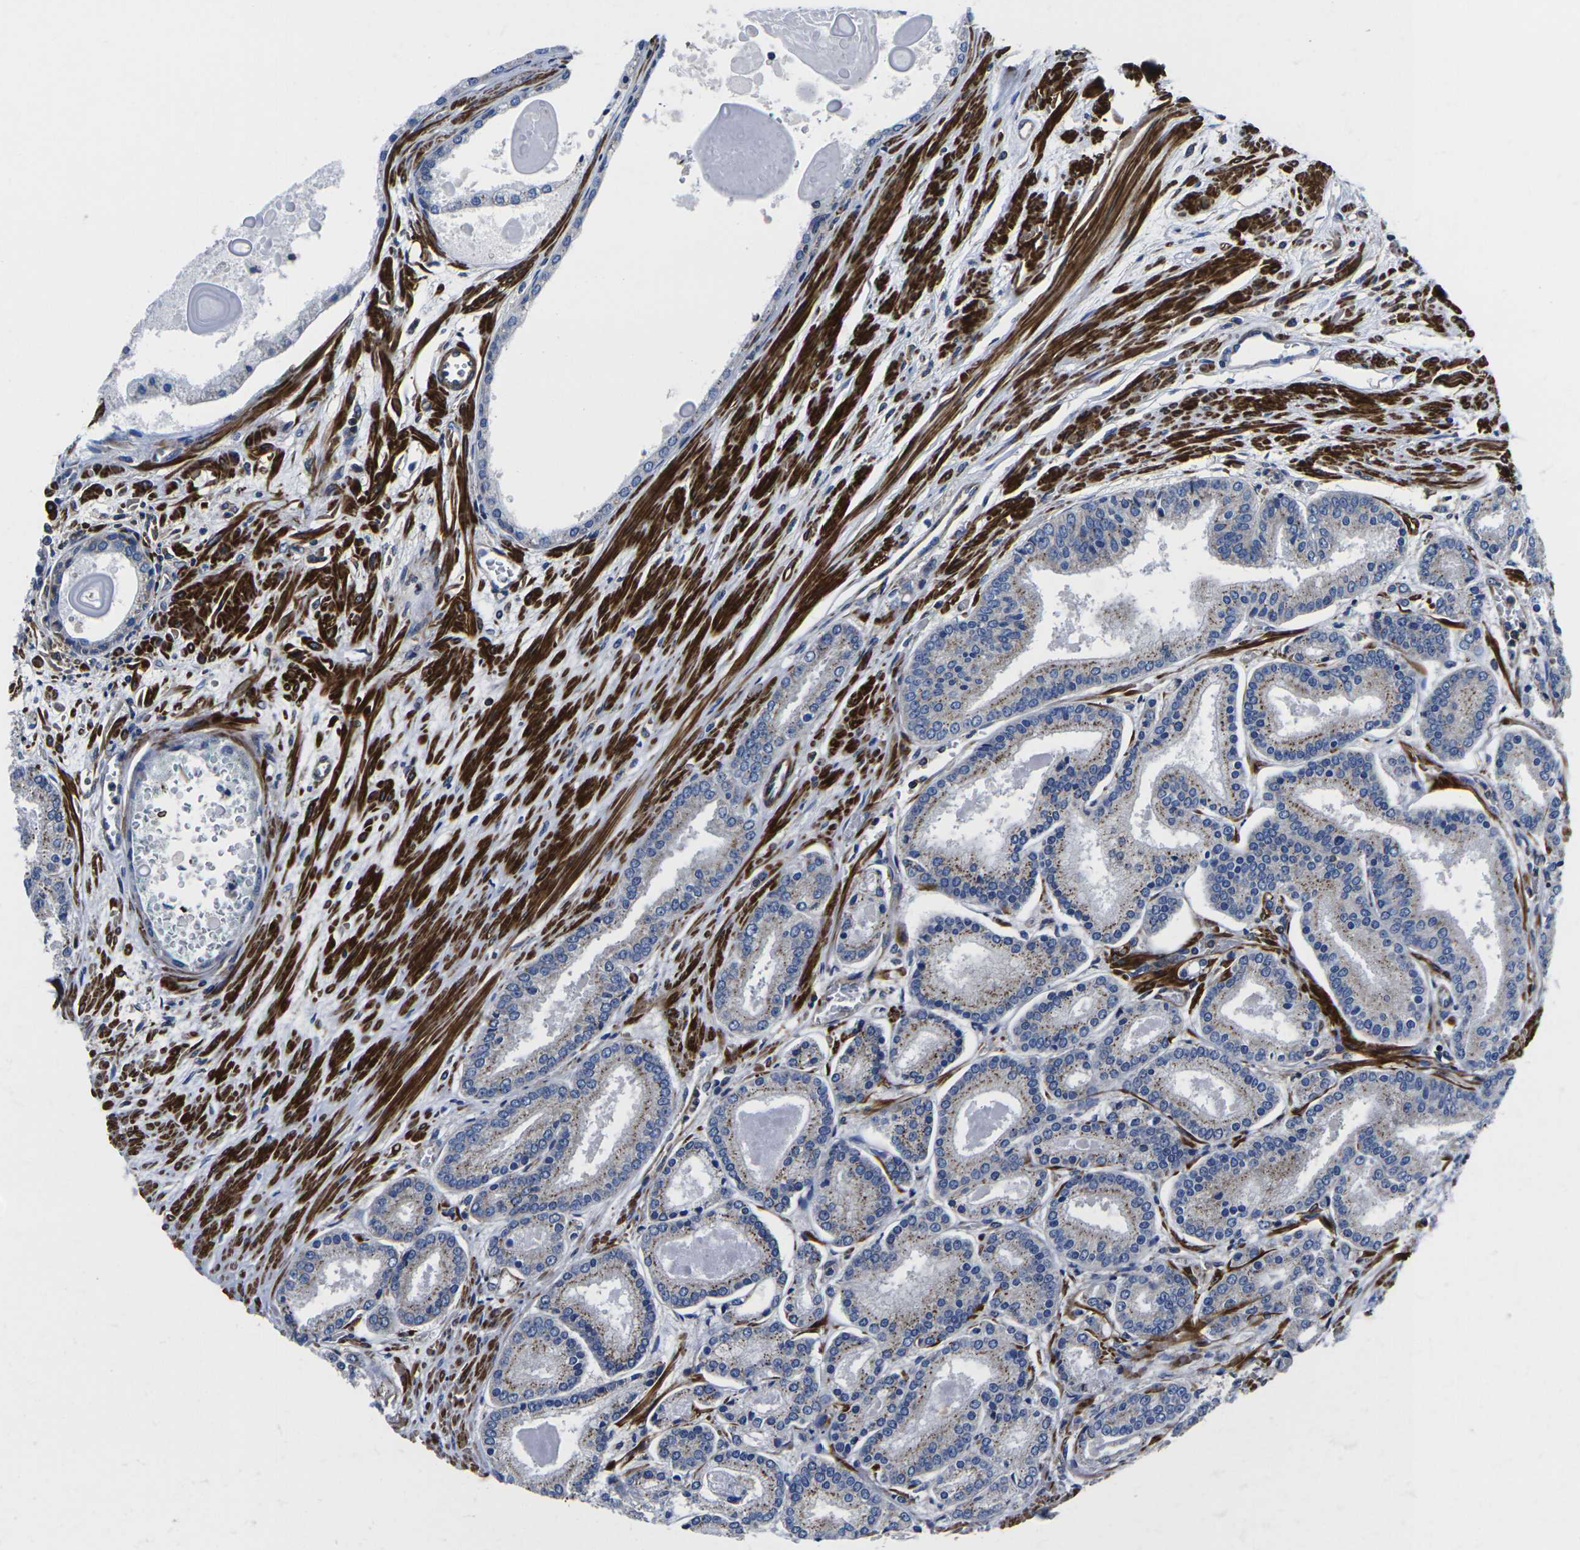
{"staining": {"intensity": "moderate", "quantity": ">75%", "location": "cytoplasmic/membranous"}, "tissue": "prostate cancer", "cell_type": "Tumor cells", "image_type": "cancer", "snomed": [{"axis": "morphology", "description": "Adenocarcinoma, Low grade"}, {"axis": "topography", "description": "Prostate"}], "caption": "This photomicrograph demonstrates prostate cancer (adenocarcinoma (low-grade)) stained with IHC to label a protein in brown. The cytoplasmic/membranous of tumor cells show moderate positivity for the protein. Nuclei are counter-stained blue.", "gene": "GPR4", "patient": {"sex": "male", "age": 59}}